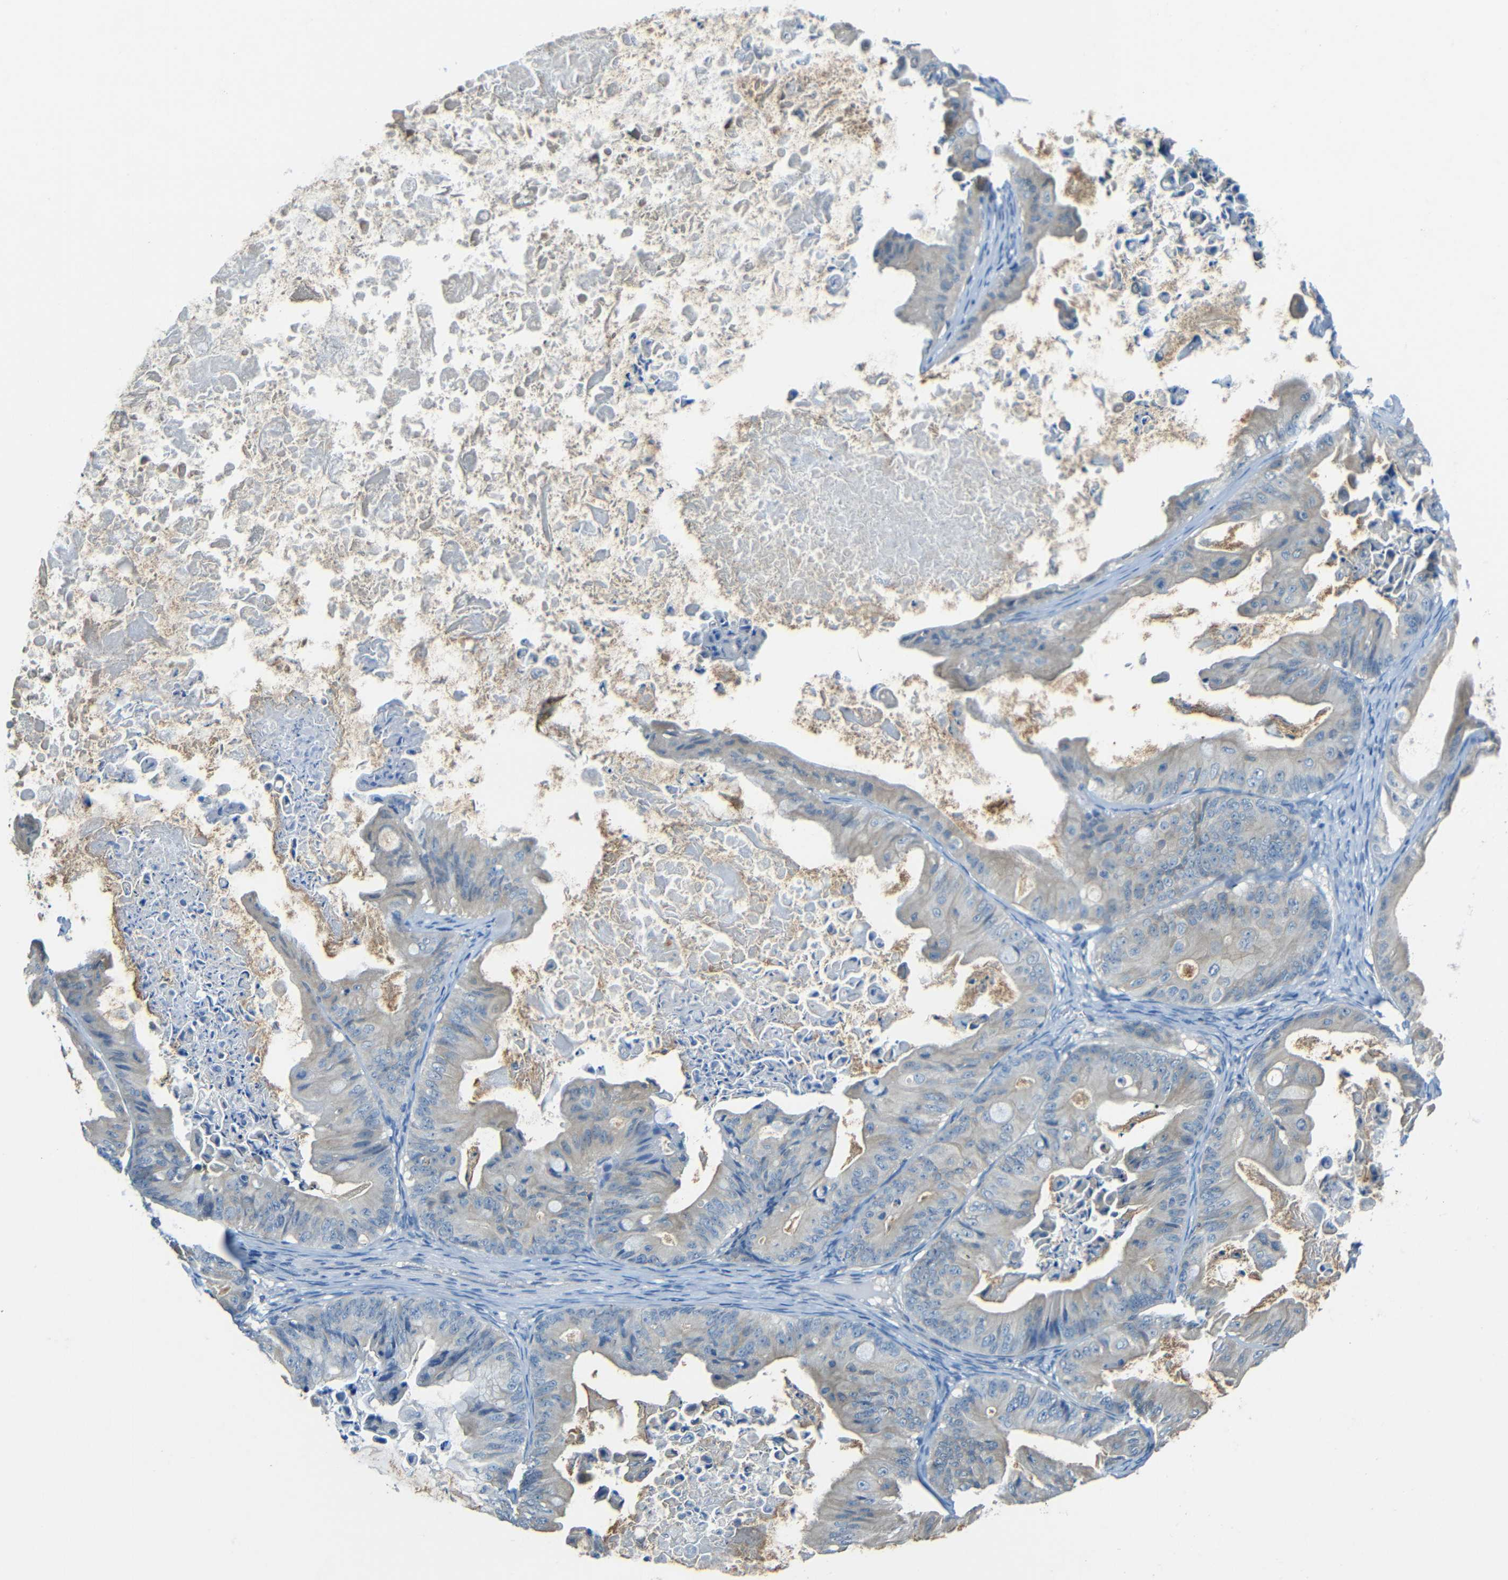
{"staining": {"intensity": "weak", "quantity": "<25%", "location": "cytoplasmic/membranous"}, "tissue": "ovarian cancer", "cell_type": "Tumor cells", "image_type": "cancer", "snomed": [{"axis": "morphology", "description": "Cystadenocarcinoma, mucinous, NOS"}, {"axis": "topography", "description": "Ovary"}], "caption": "Immunohistochemistry (IHC) of human ovarian mucinous cystadenocarcinoma shows no positivity in tumor cells.", "gene": "CYP26B1", "patient": {"sex": "female", "age": 37}}